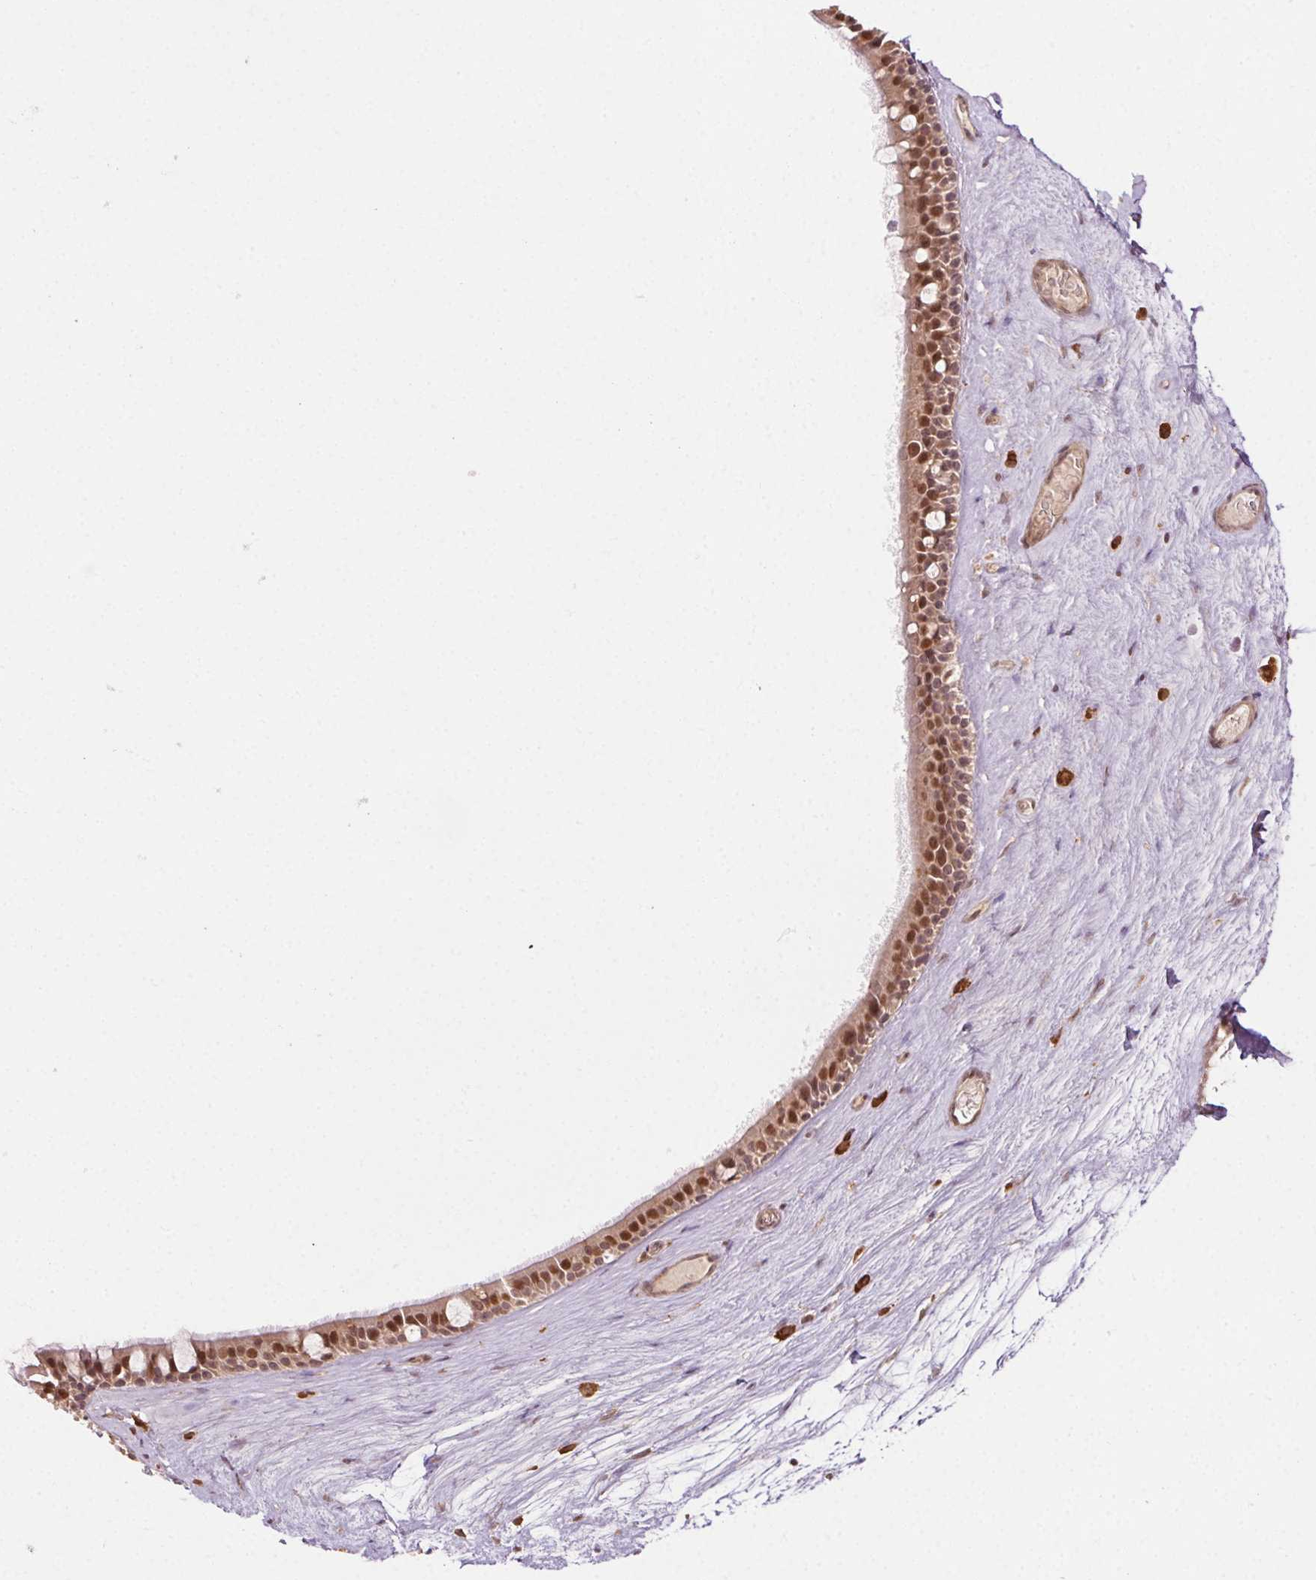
{"staining": {"intensity": "moderate", "quantity": ">75%", "location": "nuclear"}, "tissue": "nasopharynx", "cell_type": "Respiratory epithelial cells", "image_type": "normal", "snomed": [{"axis": "morphology", "description": "Normal tissue, NOS"}, {"axis": "topography", "description": "Nasopharynx"}], "caption": "Nasopharynx was stained to show a protein in brown. There is medium levels of moderate nuclear positivity in approximately >75% of respiratory epithelial cells. (DAB IHC with brightfield microscopy, high magnification).", "gene": "TREML4", "patient": {"sex": "male", "age": 68}}